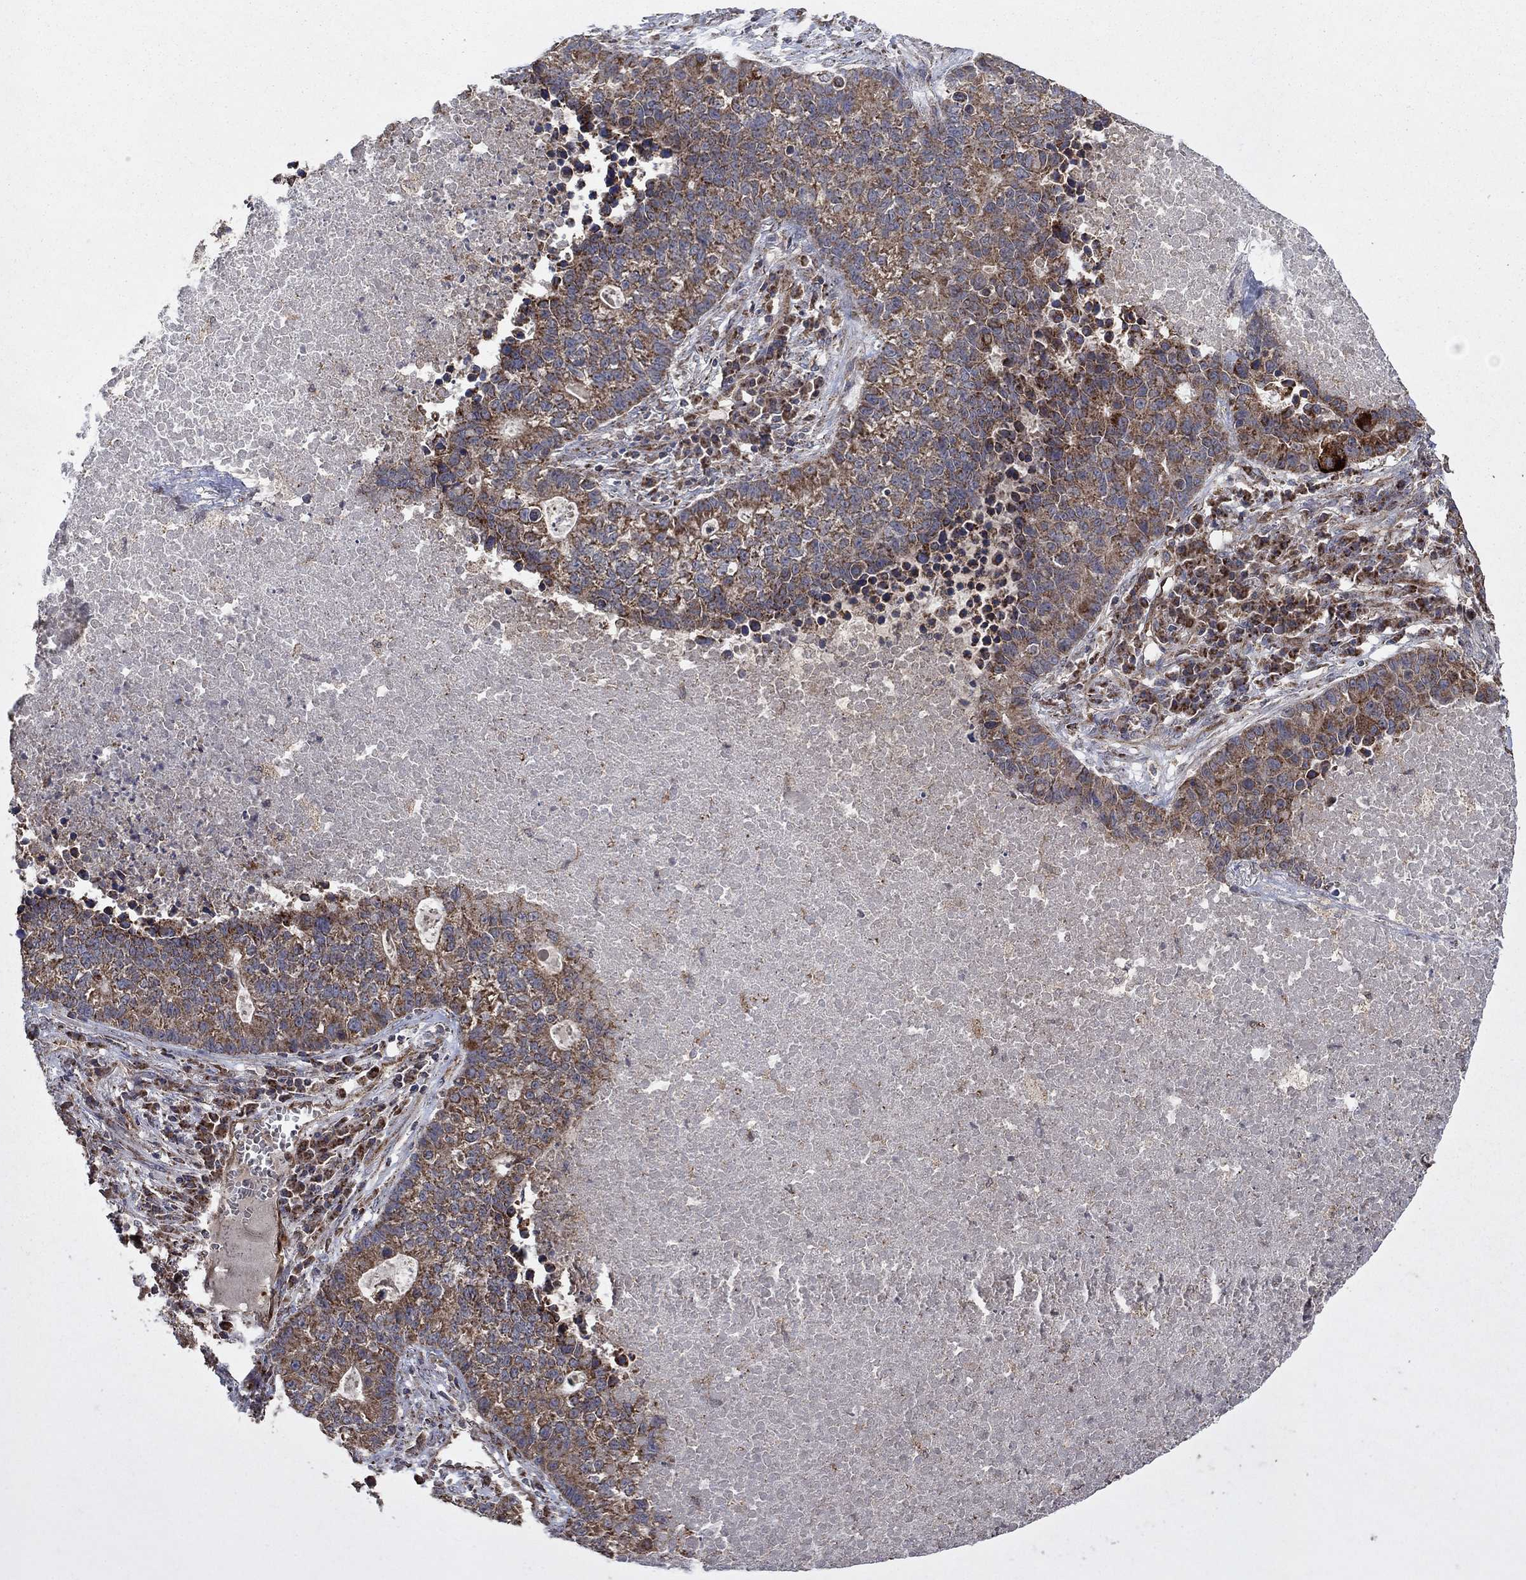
{"staining": {"intensity": "moderate", "quantity": ">75%", "location": "cytoplasmic/membranous"}, "tissue": "lung cancer", "cell_type": "Tumor cells", "image_type": "cancer", "snomed": [{"axis": "morphology", "description": "Adenocarcinoma, NOS"}, {"axis": "topography", "description": "Lung"}], "caption": "Moderate cytoplasmic/membranous staining is present in approximately >75% of tumor cells in lung cancer (adenocarcinoma).", "gene": "DPH1", "patient": {"sex": "male", "age": 57}}